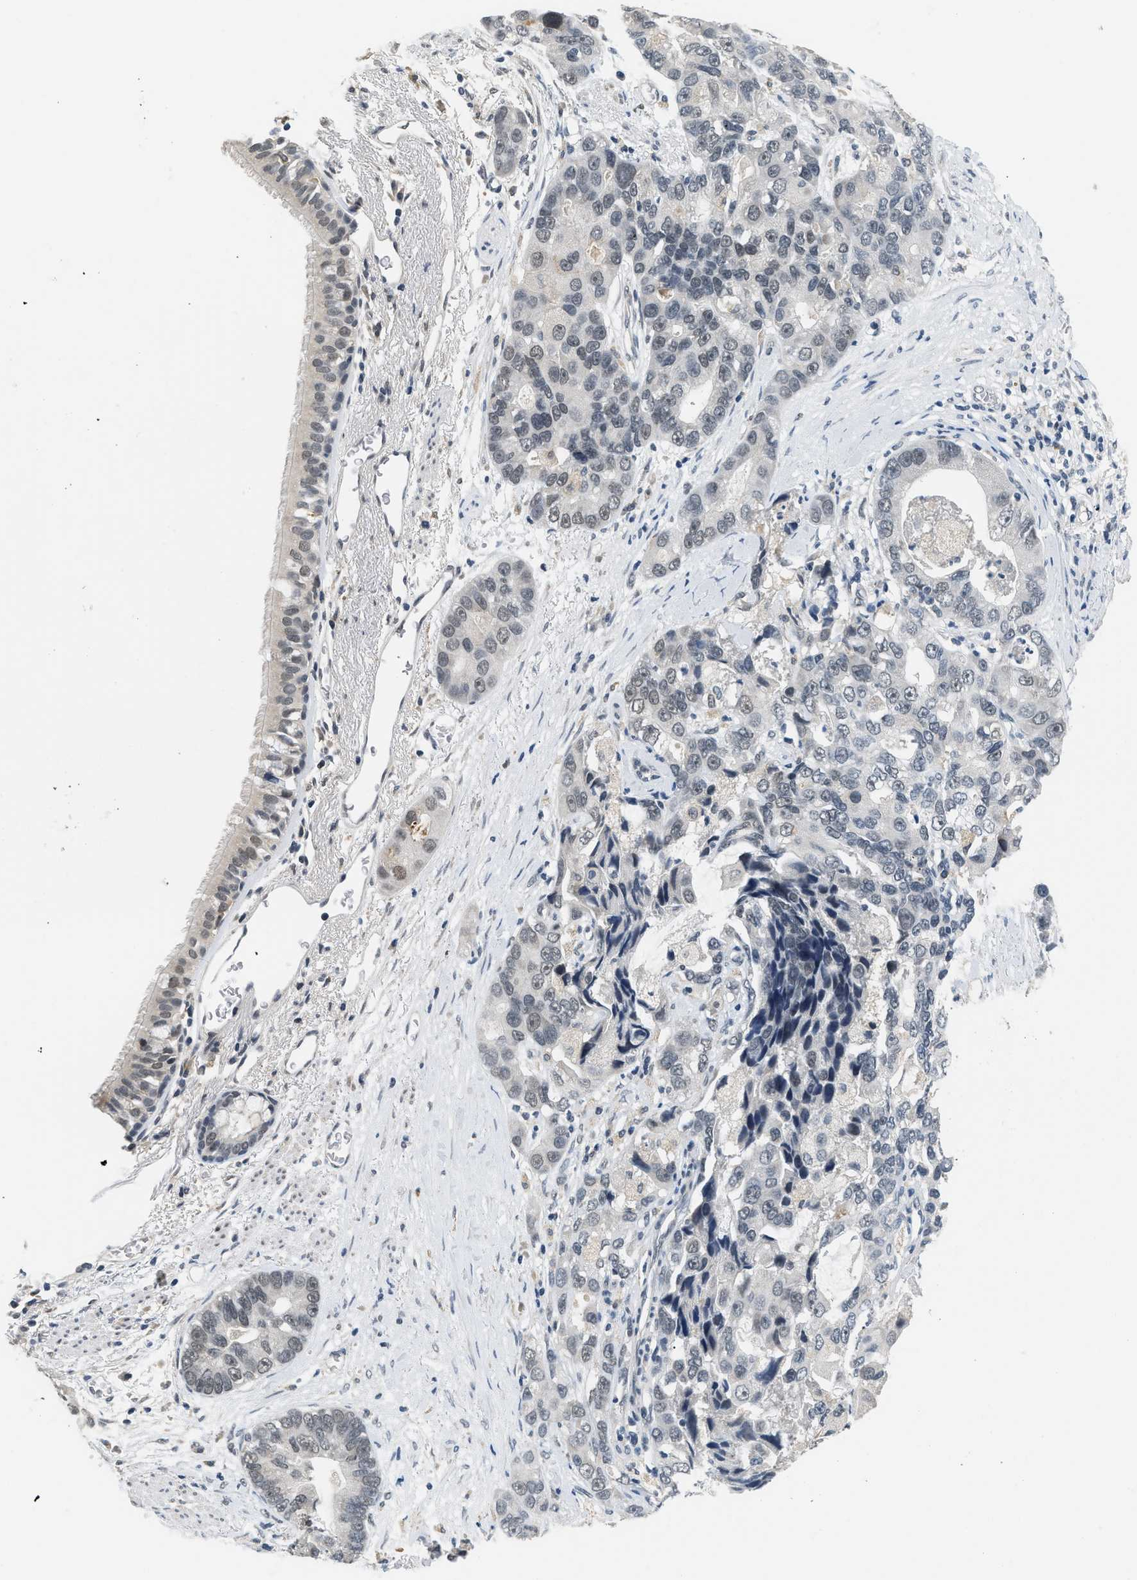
{"staining": {"intensity": "weak", "quantity": "25%-75%", "location": "nuclear"}, "tissue": "bronchus", "cell_type": "Respiratory epithelial cells", "image_type": "normal", "snomed": [{"axis": "morphology", "description": "Normal tissue, NOS"}, {"axis": "morphology", "description": "Adenocarcinoma, NOS"}, {"axis": "morphology", "description": "Adenocarcinoma, metastatic, NOS"}, {"axis": "topography", "description": "Lymph node"}, {"axis": "topography", "description": "Bronchus"}, {"axis": "topography", "description": "Lung"}], "caption": "Approximately 25%-75% of respiratory epithelial cells in normal human bronchus show weak nuclear protein expression as visualized by brown immunohistochemical staining.", "gene": "MZF1", "patient": {"sex": "female", "age": 54}}